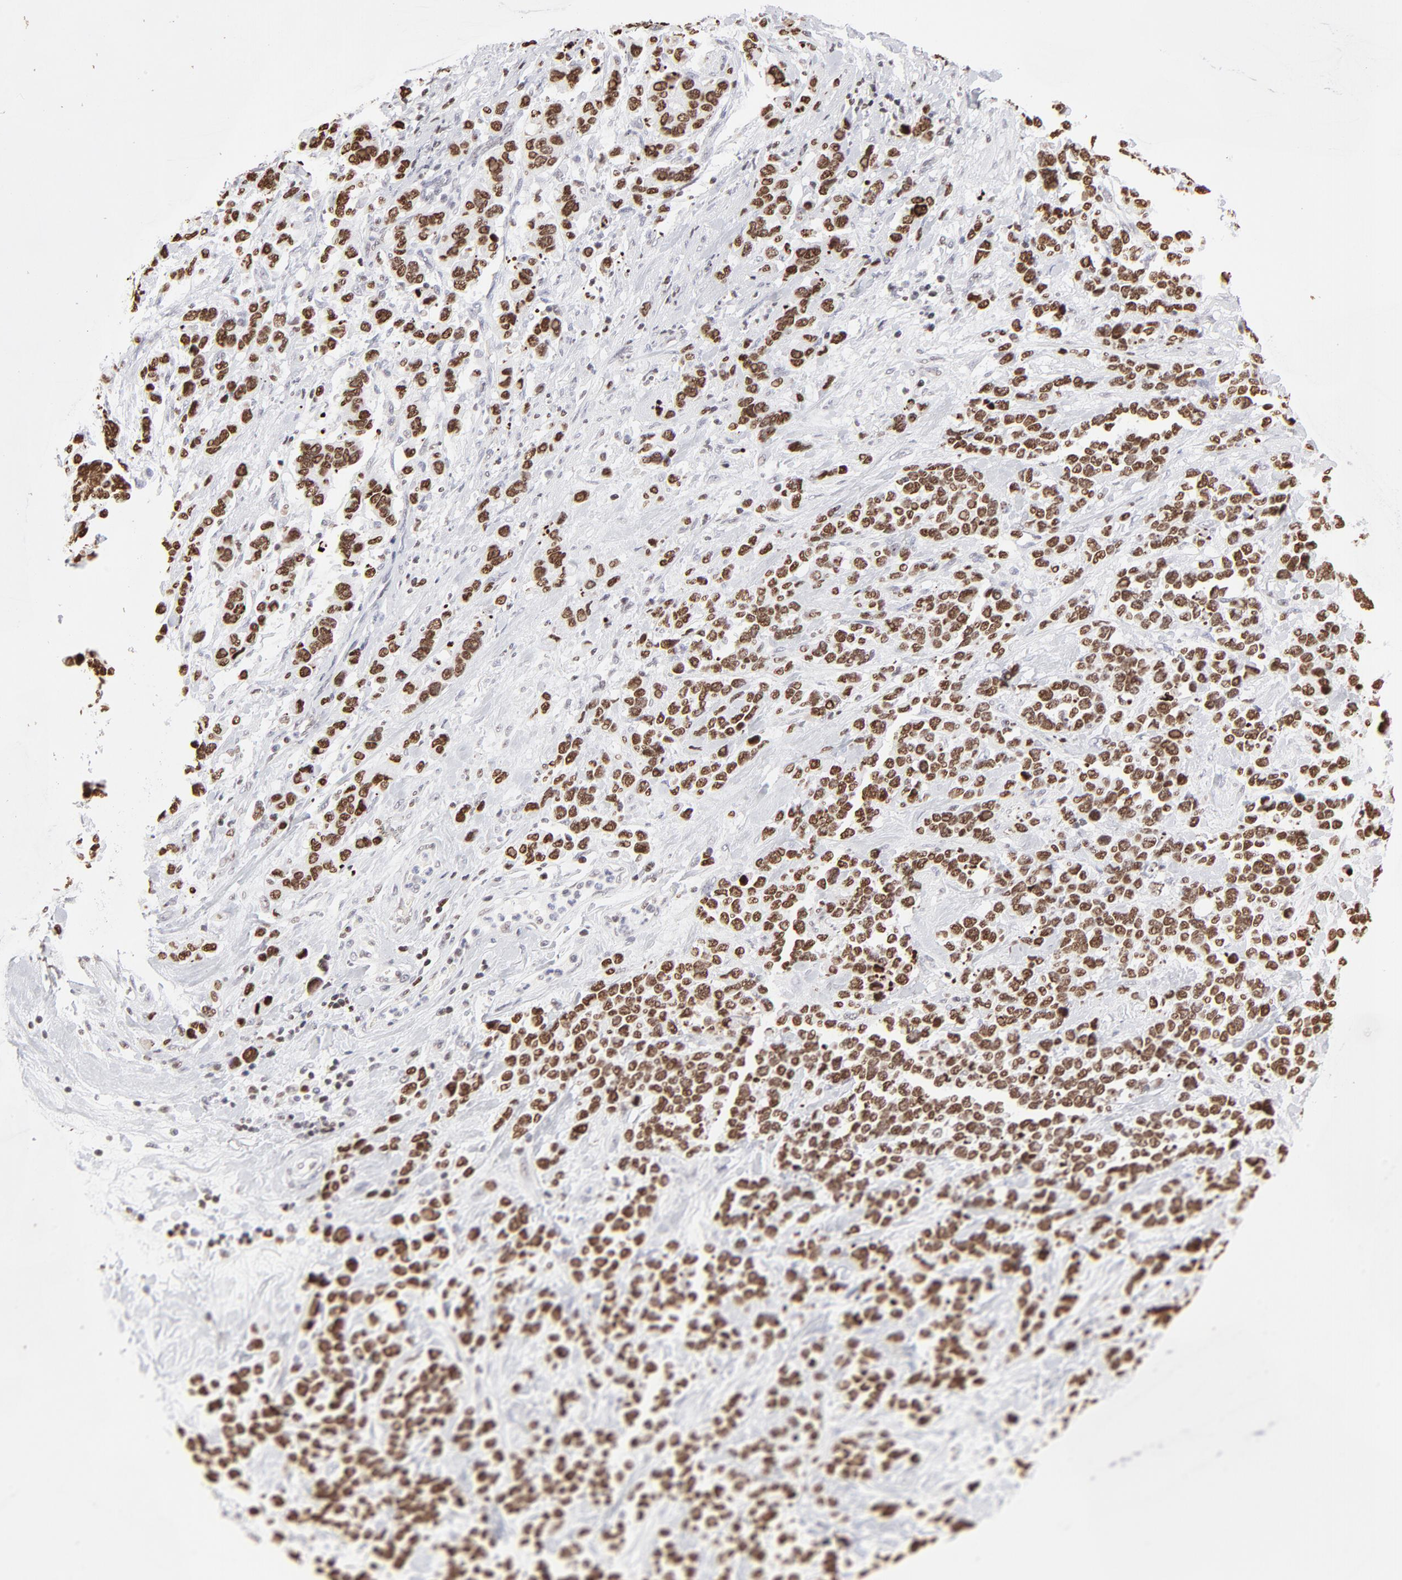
{"staining": {"intensity": "strong", "quantity": ">75%", "location": "nuclear"}, "tissue": "stomach cancer", "cell_type": "Tumor cells", "image_type": "cancer", "snomed": [{"axis": "morphology", "description": "Adenocarcinoma, NOS"}, {"axis": "topography", "description": "Stomach, upper"}], "caption": "Protein expression analysis of human stomach adenocarcinoma reveals strong nuclear expression in about >75% of tumor cells.", "gene": "PARP1", "patient": {"sex": "male", "age": 71}}